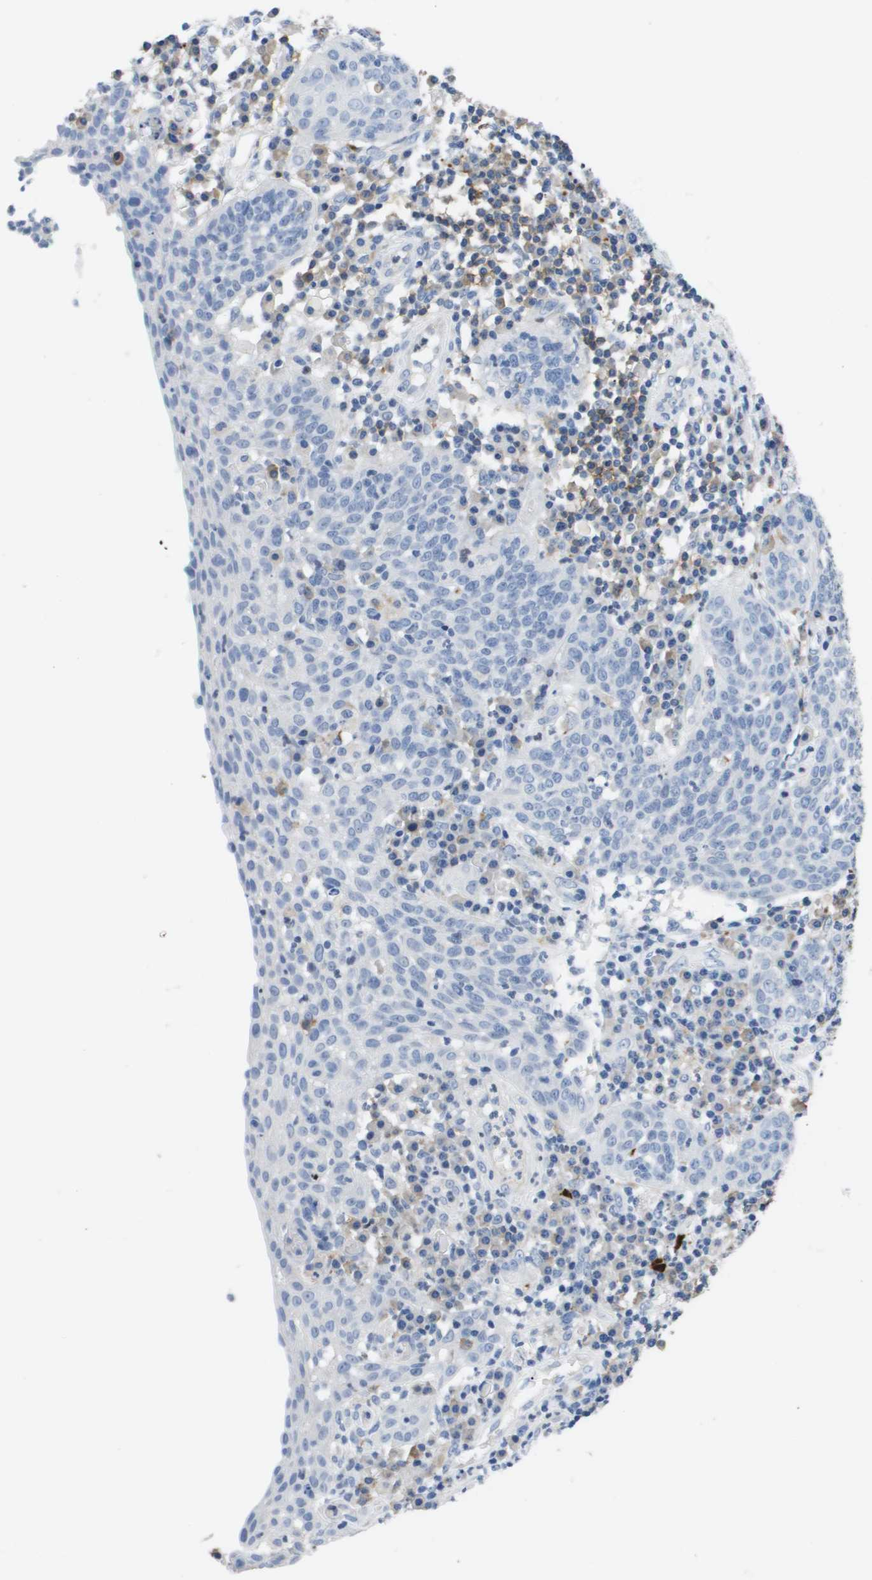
{"staining": {"intensity": "negative", "quantity": "none", "location": "none"}, "tissue": "cervical cancer", "cell_type": "Tumor cells", "image_type": "cancer", "snomed": [{"axis": "morphology", "description": "Squamous cell carcinoma, NOS"}, {"axis": "topography", "description": "Cervix"}], "caption": "A photomicrograph of human cervical squamous cell carcinoma is negative for staining in tumor cells. Brightfield microscopy of immunohistochemistry (IHC) stained with DAB (3,3'-diaminobenzidine) (brown) and hematoxylin (blue), captured at high magnification.", "gene": "MS4A1", "patient": {"sex": "female", "age": 34}}